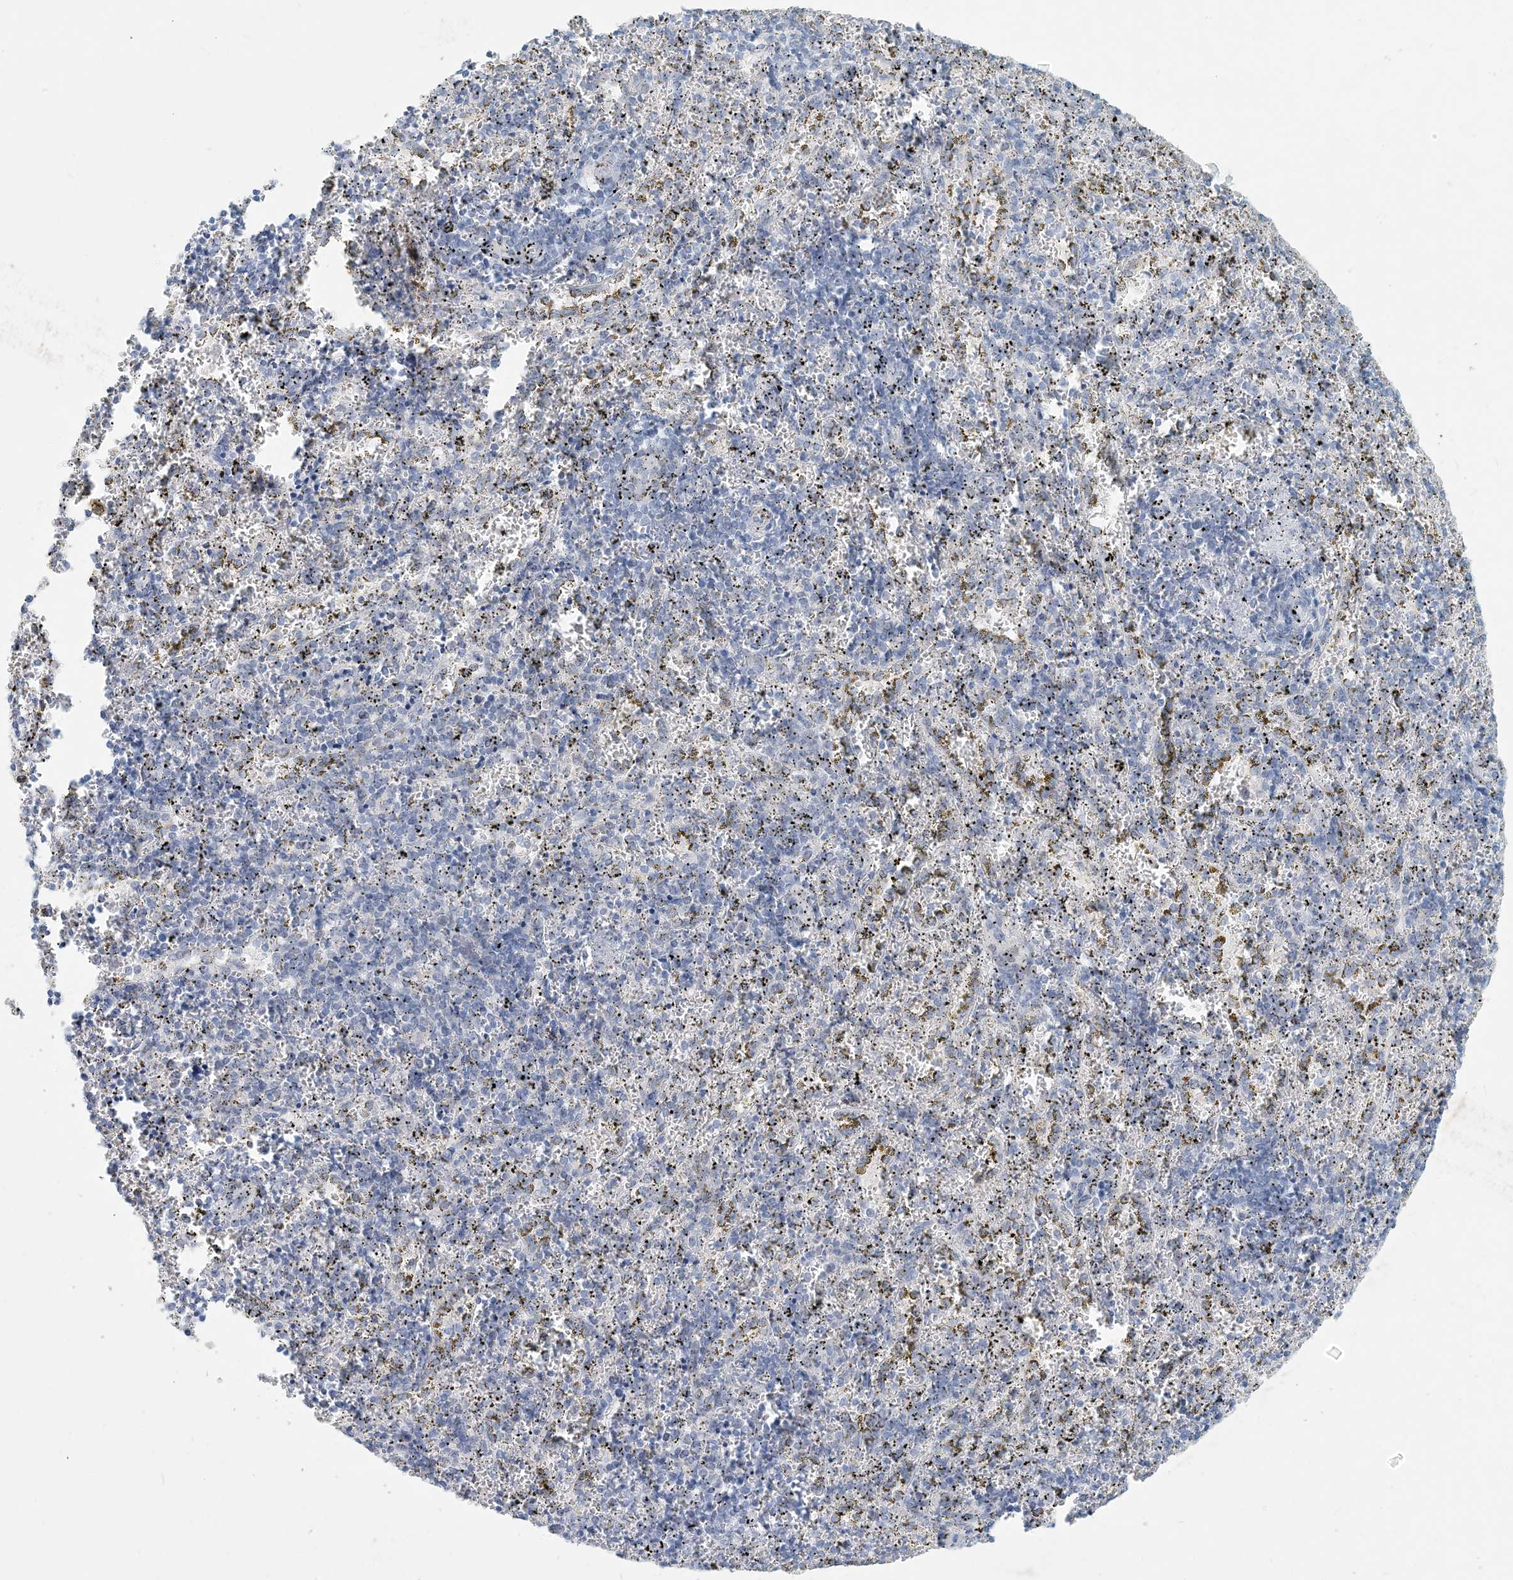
{"staining": {"intensity": "negative", "quantity": "none", "location": "none"}, "tissue": "spleen", "cell_type": "Cells in red pulp", "image_type": "normal", "snomed": [{"axis": "morphology", "description": "Normal tissue, NOS"}, {"axis": "topography", "description": "Spleen"}], "caption": "The photomicrograph shows no significant positivity in cells in red pulp of spleen.", "gene": "SCML1", "patient": {"sex": "male", "age": 11}}